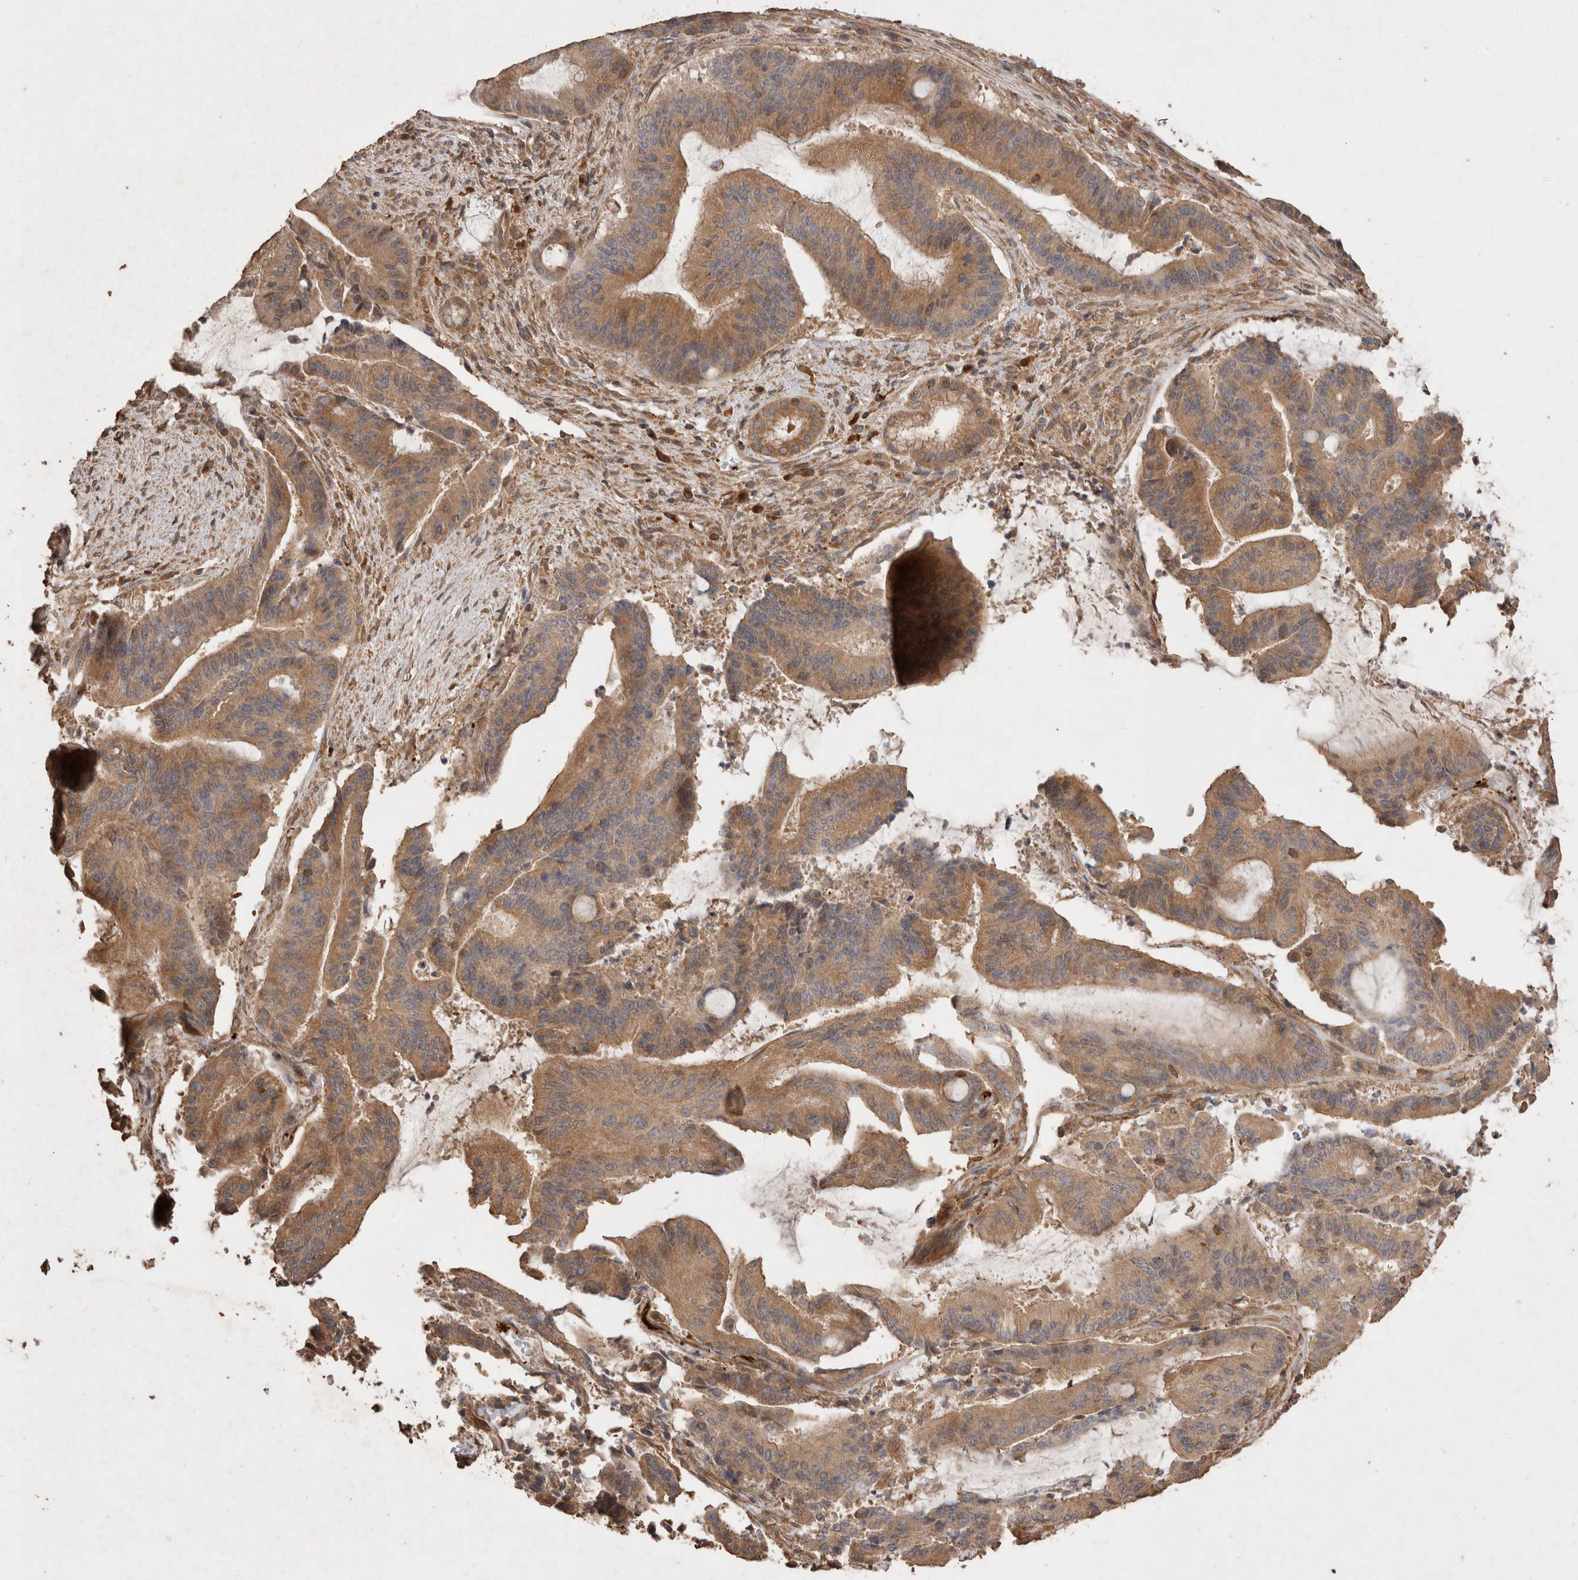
{"staining": {"intensity": "moderate", "quantity": "25%-75%", "location": "cytoplasmic/membranous"}, "tissue": "liver cancer", "cell_type": "Tumor cells", "image_type": "cancer", "snomed": [{"axis": "morphology", "description": "Normal tissue, NOS"}, {"axis": "morphology", "description": "Cholangiocarcinoma"}, {"axis": "topography", "description": "Liver"}, {"axis": "topography", "description": "Peripheral nerve tissue"}], "caption": "Protein staining reveals moderate cytoplasmic/membranous expression in about 25%-75% of tumor cells in cholangiocarcinoma (liver).", "gene": "SNX31", "patient": {"sex": "female", "age": 73}}